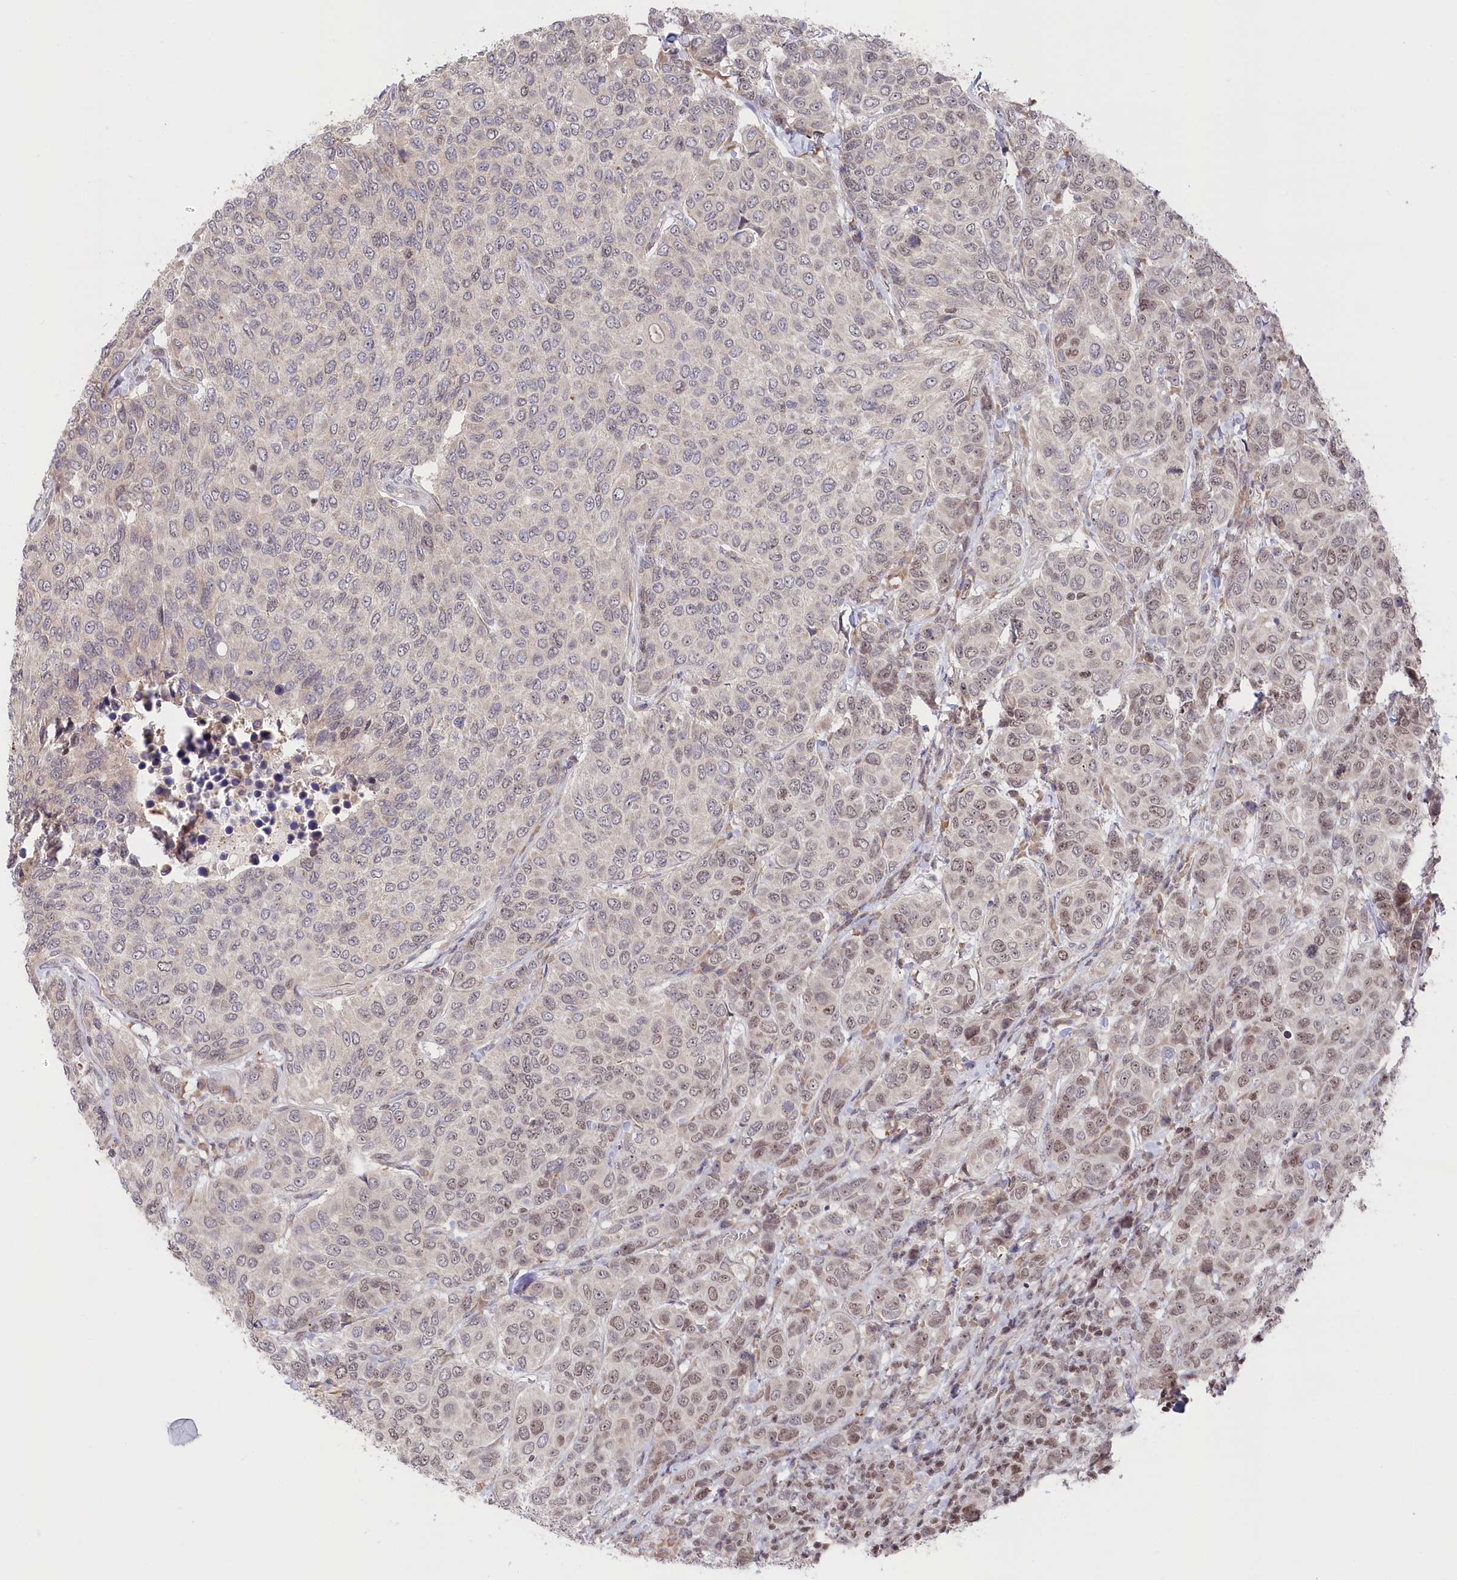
{"staining": {"intensity": "weak", "quantity": "<25%", "location": "nuclear"}, "tissue": "breast cancer", "cell_type": "Tumor cells", "image_type": "cancer", "snomed": [{"axis": "morphology", "description": "Duct carcinoma"}, {"axis": "topography", "description": "Breast"}], "caption": "Tumor cells are negative for protein expression in human breast cancer (intraductal carcinoma). (DAB immunohistochemistry (IHC) visualized using brightfield microscopy, high magnification).", "gene": "CGGBP1", "patient": {"sex": "female", "age": 55}}